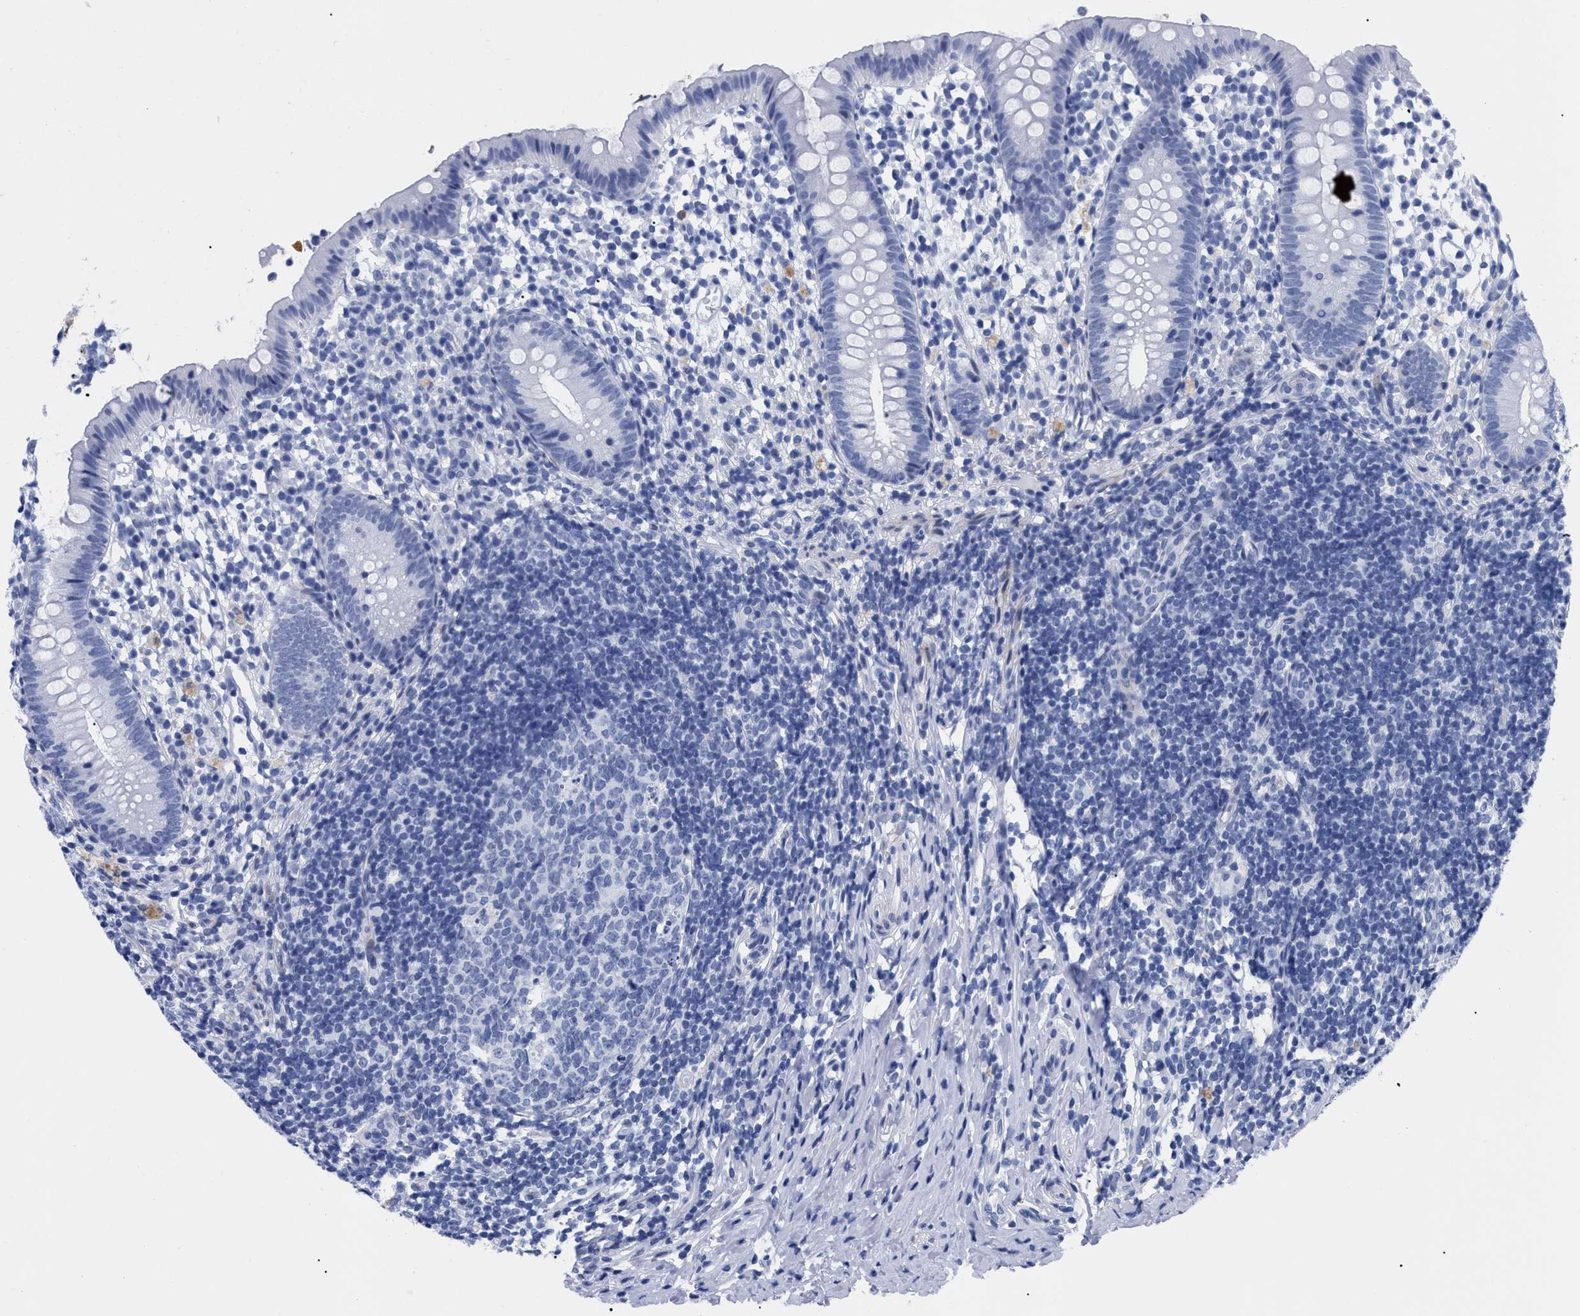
{"staining": {"intensity": "negative", "quantity": "none", "location": "none"}, "tissue": "appendix", "cell_type": "Glandular cells", "image_type": "normal", "snomed": [{"axis": "morphology", "description": "Normal tissue, NOS"}, {"axis": "topography", "description": "Appendix"}], "caption": "Appendix stained for a protein using immunohistochemistry (IHC) displays no expression glandular cells.", "gene": "DUSP26", "patient": {"sex": "female", "age": 20}}